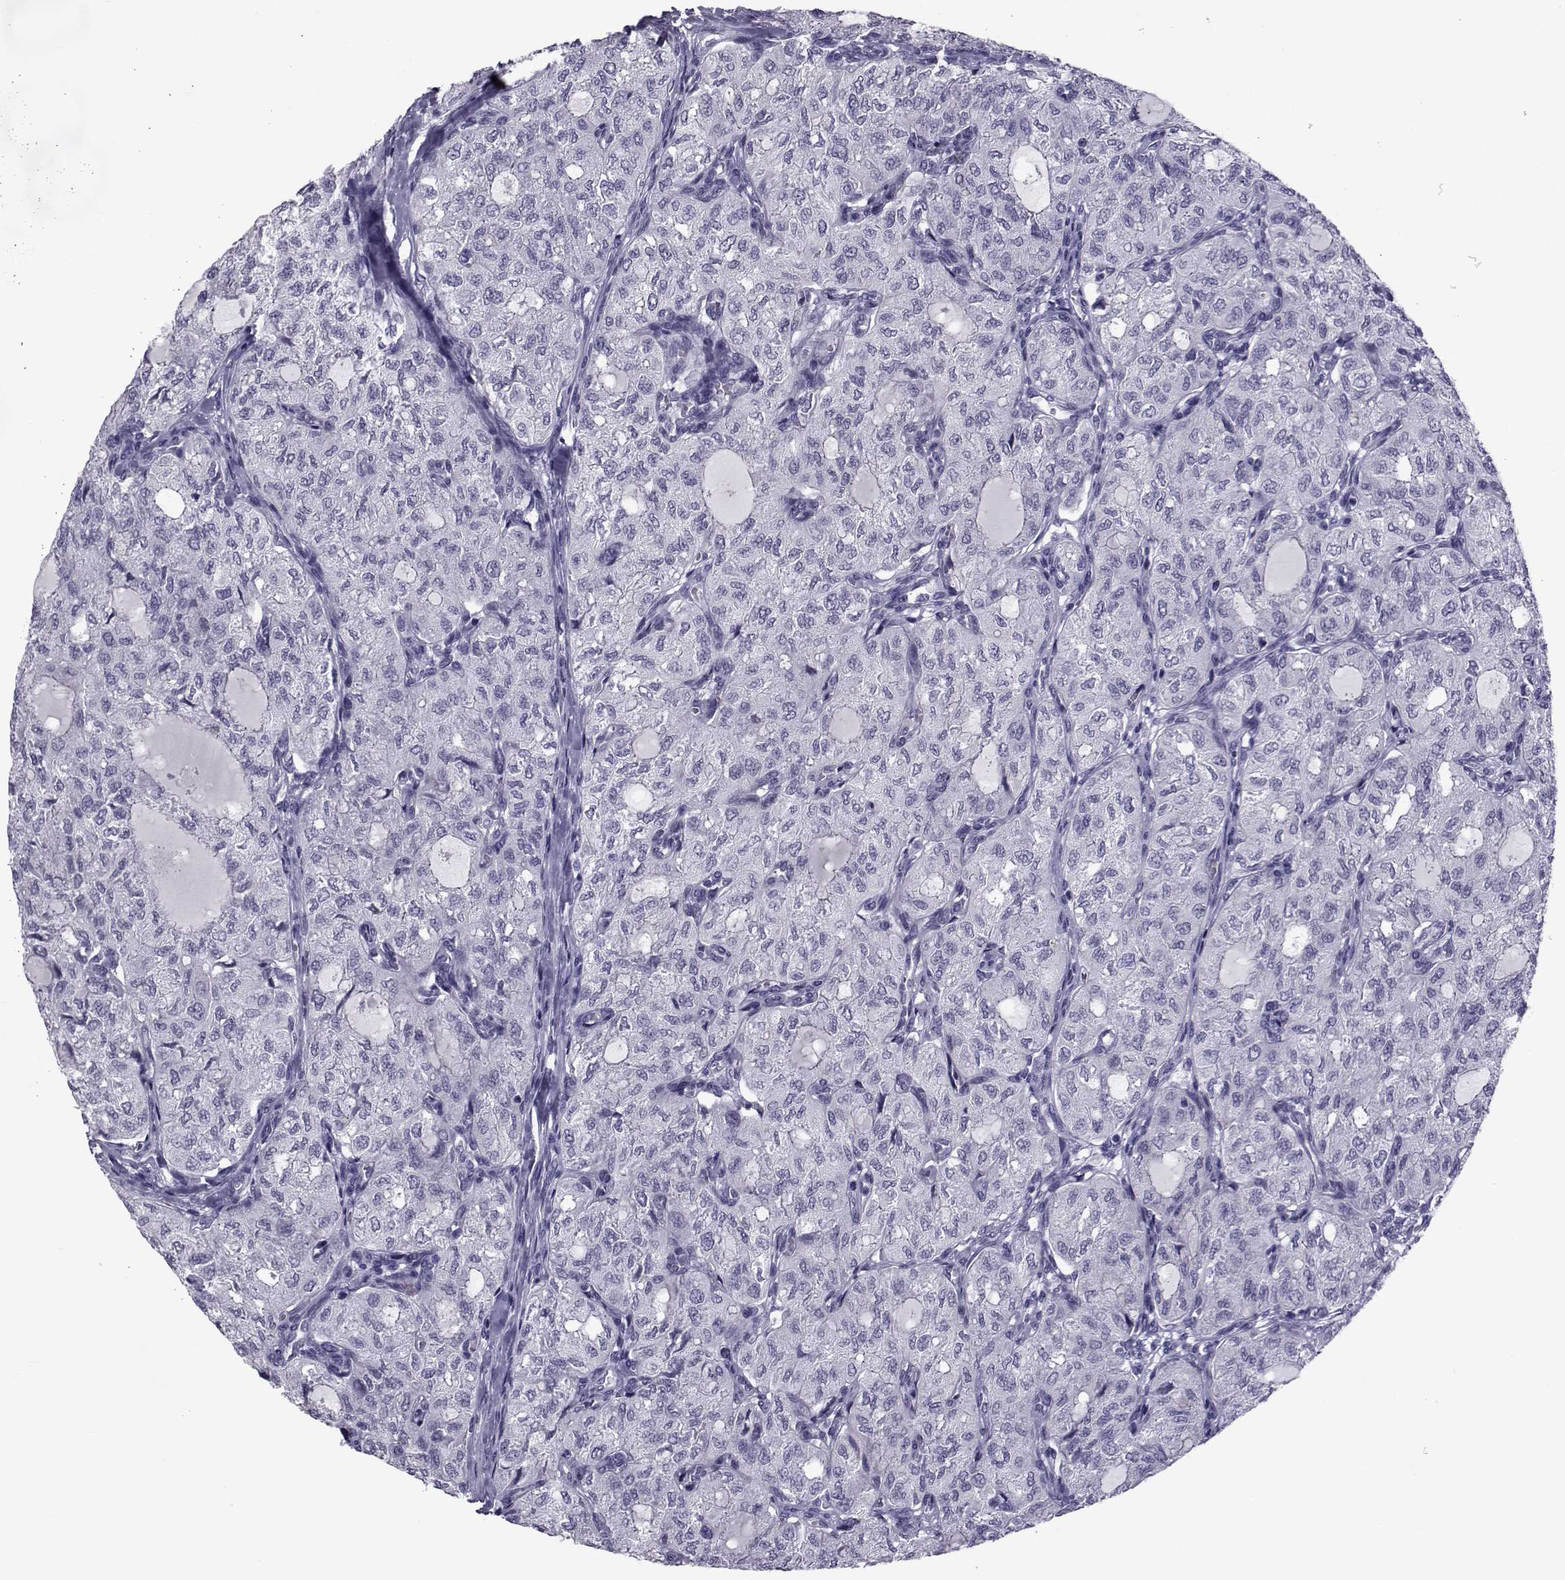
{"staining": {"intensity": "negative", "quantity": "none", "location": "none"}, "tissue": "thyroid cancer", "cell_type": "Tumor cells", "image_type": "cancer", "snomed": [{"axis": "morphology", "description": "Follicular adenoma carcinoma, NOS"}, {"axis": "topography", "description": "Thyroid gland"}], "caption": "Histopathology image shows no protein staining in tumor cells of thyroid follicular adenoma carcinoma tissue.", "gene": "COL22A1", "patient": {"sex": "male", "age": 75}}